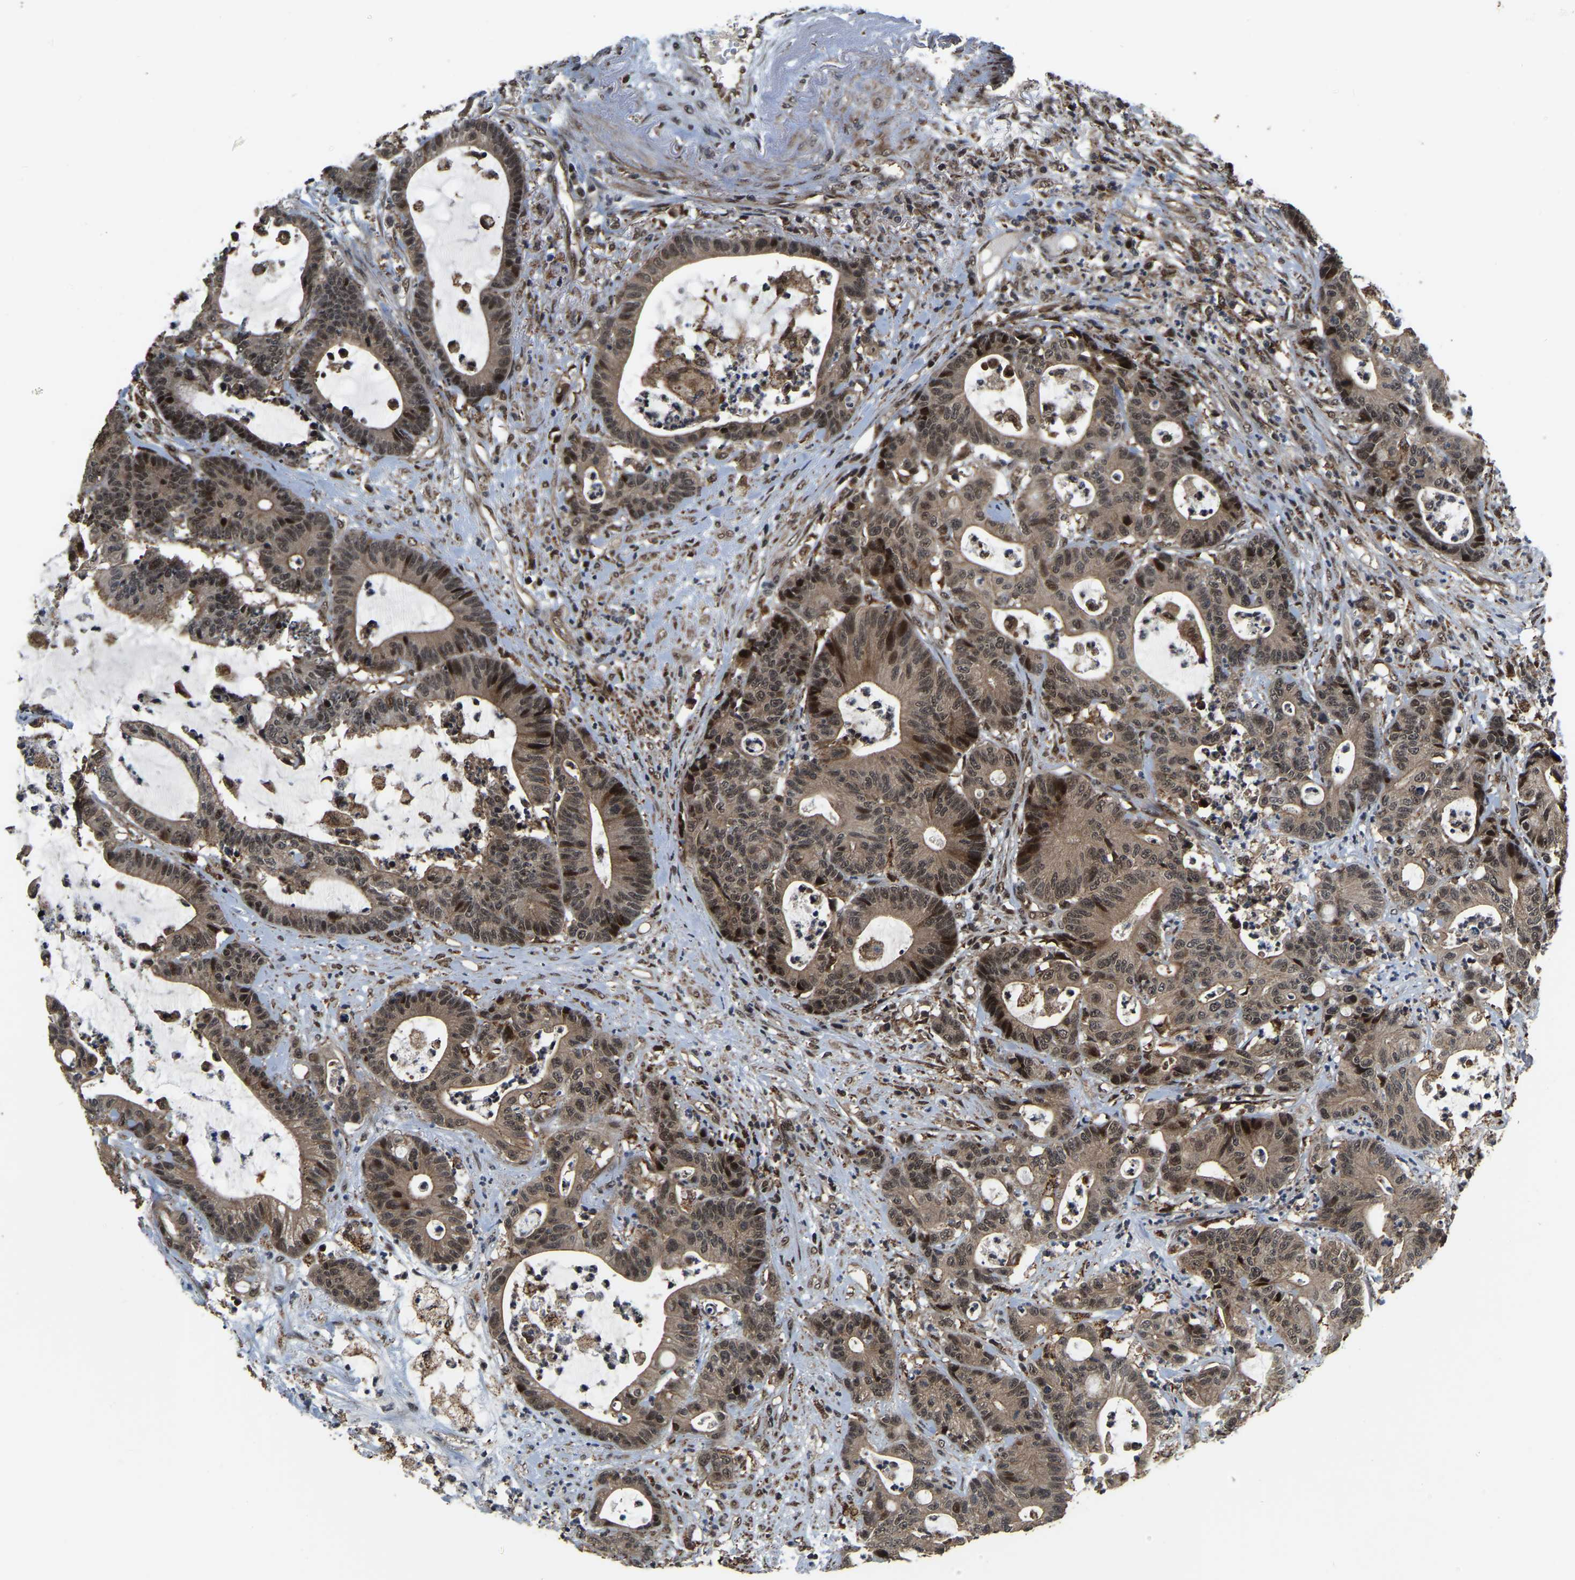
{"staining": {"intensity": "moderate", "quantity": ">75%", "location": "cytoplasmic/membranous,nuclear"}, "tissue": "colorectal cancer", "cell_type": "Tumor cells", "image_type": "cancer", "snomed": [{"axis": "morphology", "description": "Adenocarcinoma, NOS"}, {"axis": "topography", "description": "Colon"}], "caption": "Immunohistochemical staining of human colorectal cancer reveals medium levels of moderate cytoplasmic/membranous and nuclear protein staining in approximately >75% of tumor cells. Nuclei are stained in blue.", "gene": "CIAO1", "patient": {"sex": "female", "age": 84}}